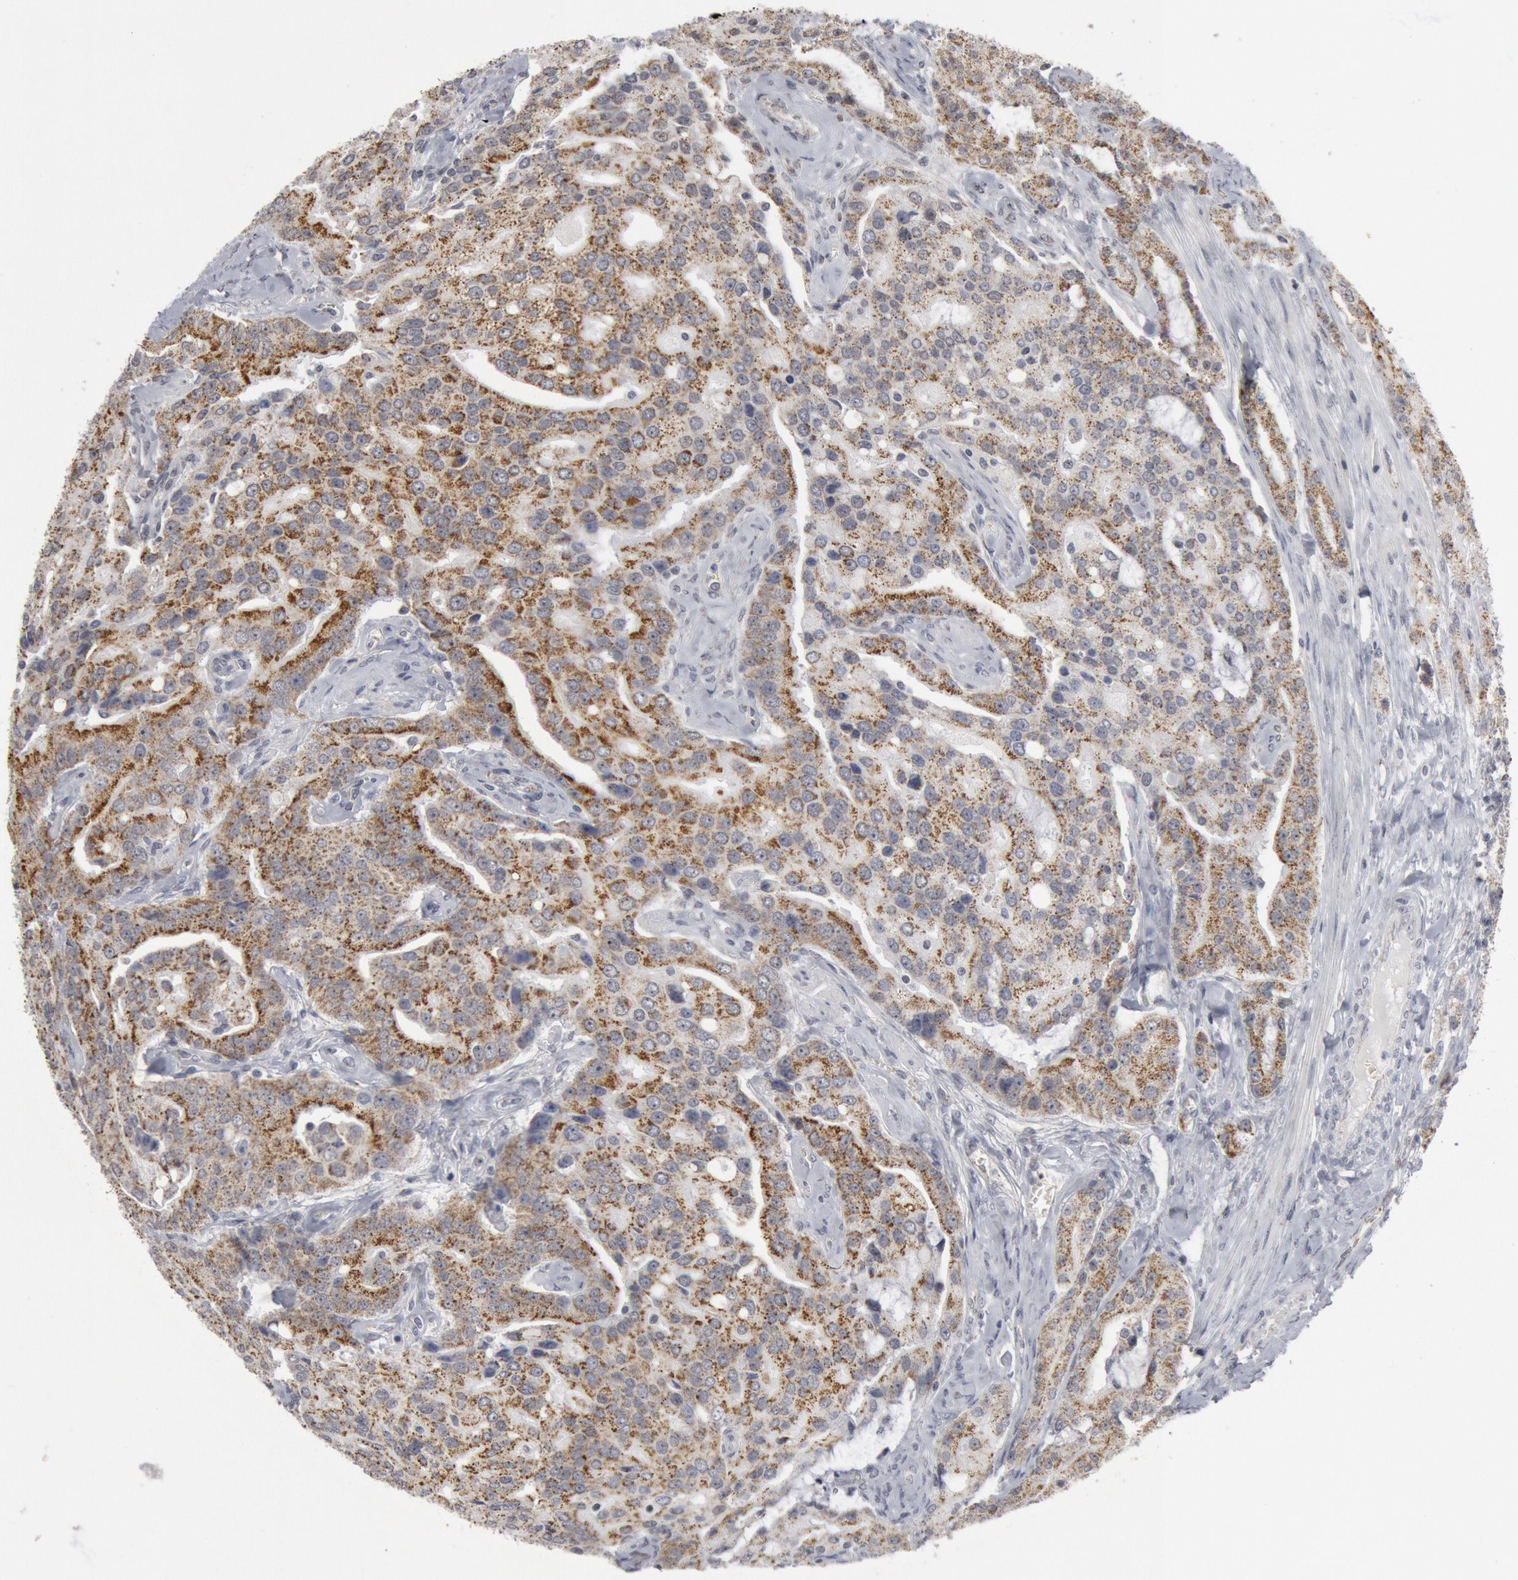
{"staining": {"intensity": "moderate", "quantity": ">75%", "location": "cytoplasmic/membranous"}, "tissue": "prostate cancer", "cell_type": "Tumor cells", "image_type": "cancer", "snomed": [{"axis": "morphology", "description": "Adenocarcinoma, Medium grade"}, {"axis": "topography", "description": "Prostate"}], "caption": "Tumor cells show medium levels of moderate cytoplasmic/membranous positivity in approximately >75% of cells in human prostate cancer (adenocarcinoma (medium-grade)). (Brightfield microscopy of DAB IHC at high magnification).", "gene": "CASP9", "patient": {"sex": "male", "age": 72}}